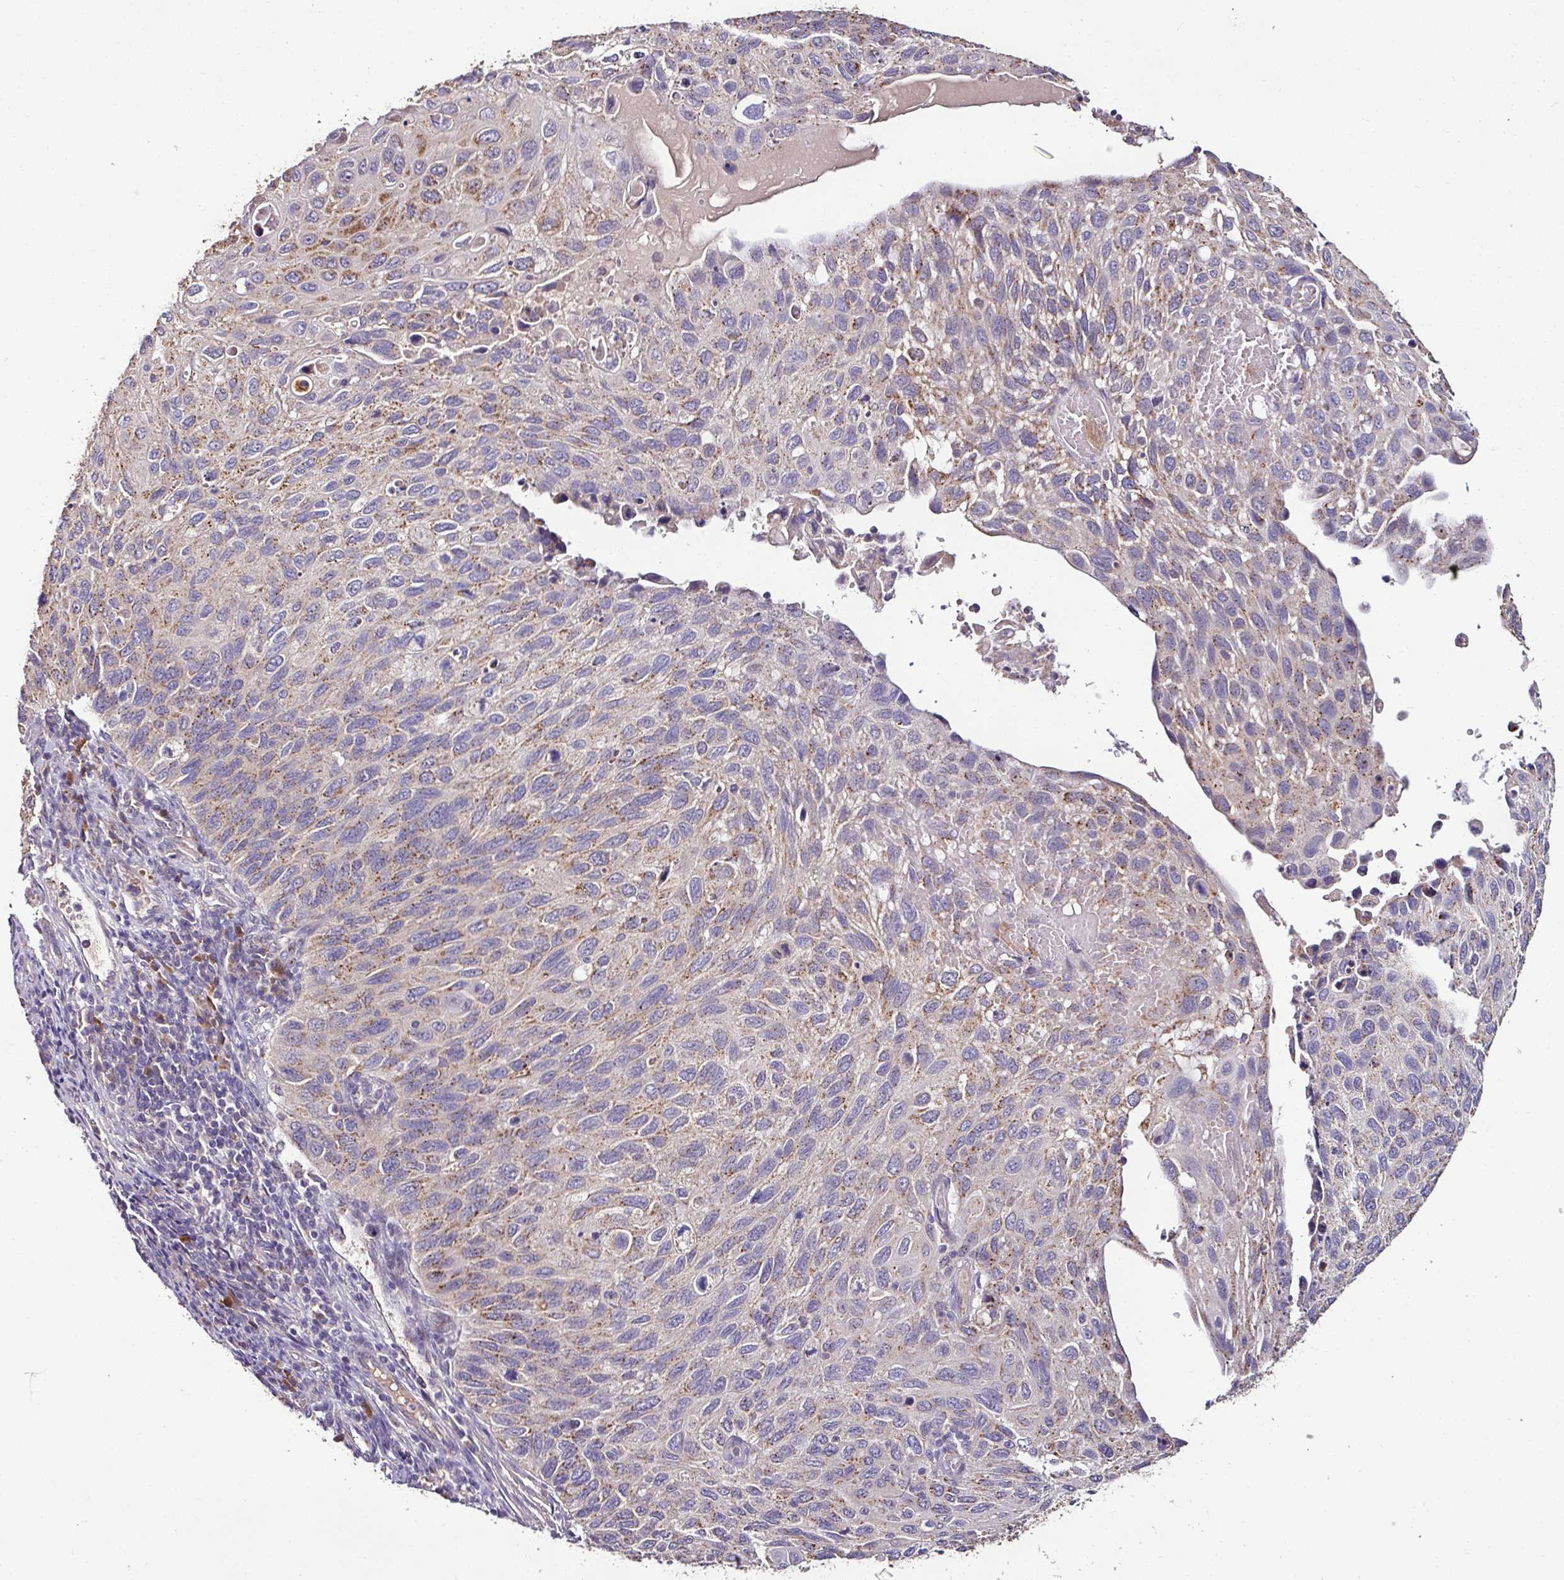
{"staining": {"intensity": "moderate", "quantity": "25%-75%", "location": "cytoplasmic/membranous"}, "tissue": "cervical cancer", "cell_type": "Tumor cells", "image_type": "cancer", "snomed": [{"axis": "morphology", "description": "Squamous cell carcinoma, NOS"}, {"axis": "topography", "description": "Cervix"}], "caption": "Human cervical cancer stained with a brown dye displays moderate cytoplasmic/membranous positive positivity in approximately 25%-75% of tumor cells.", "gene": "CPD", "patient": {"sex": "female", "age": 70}}